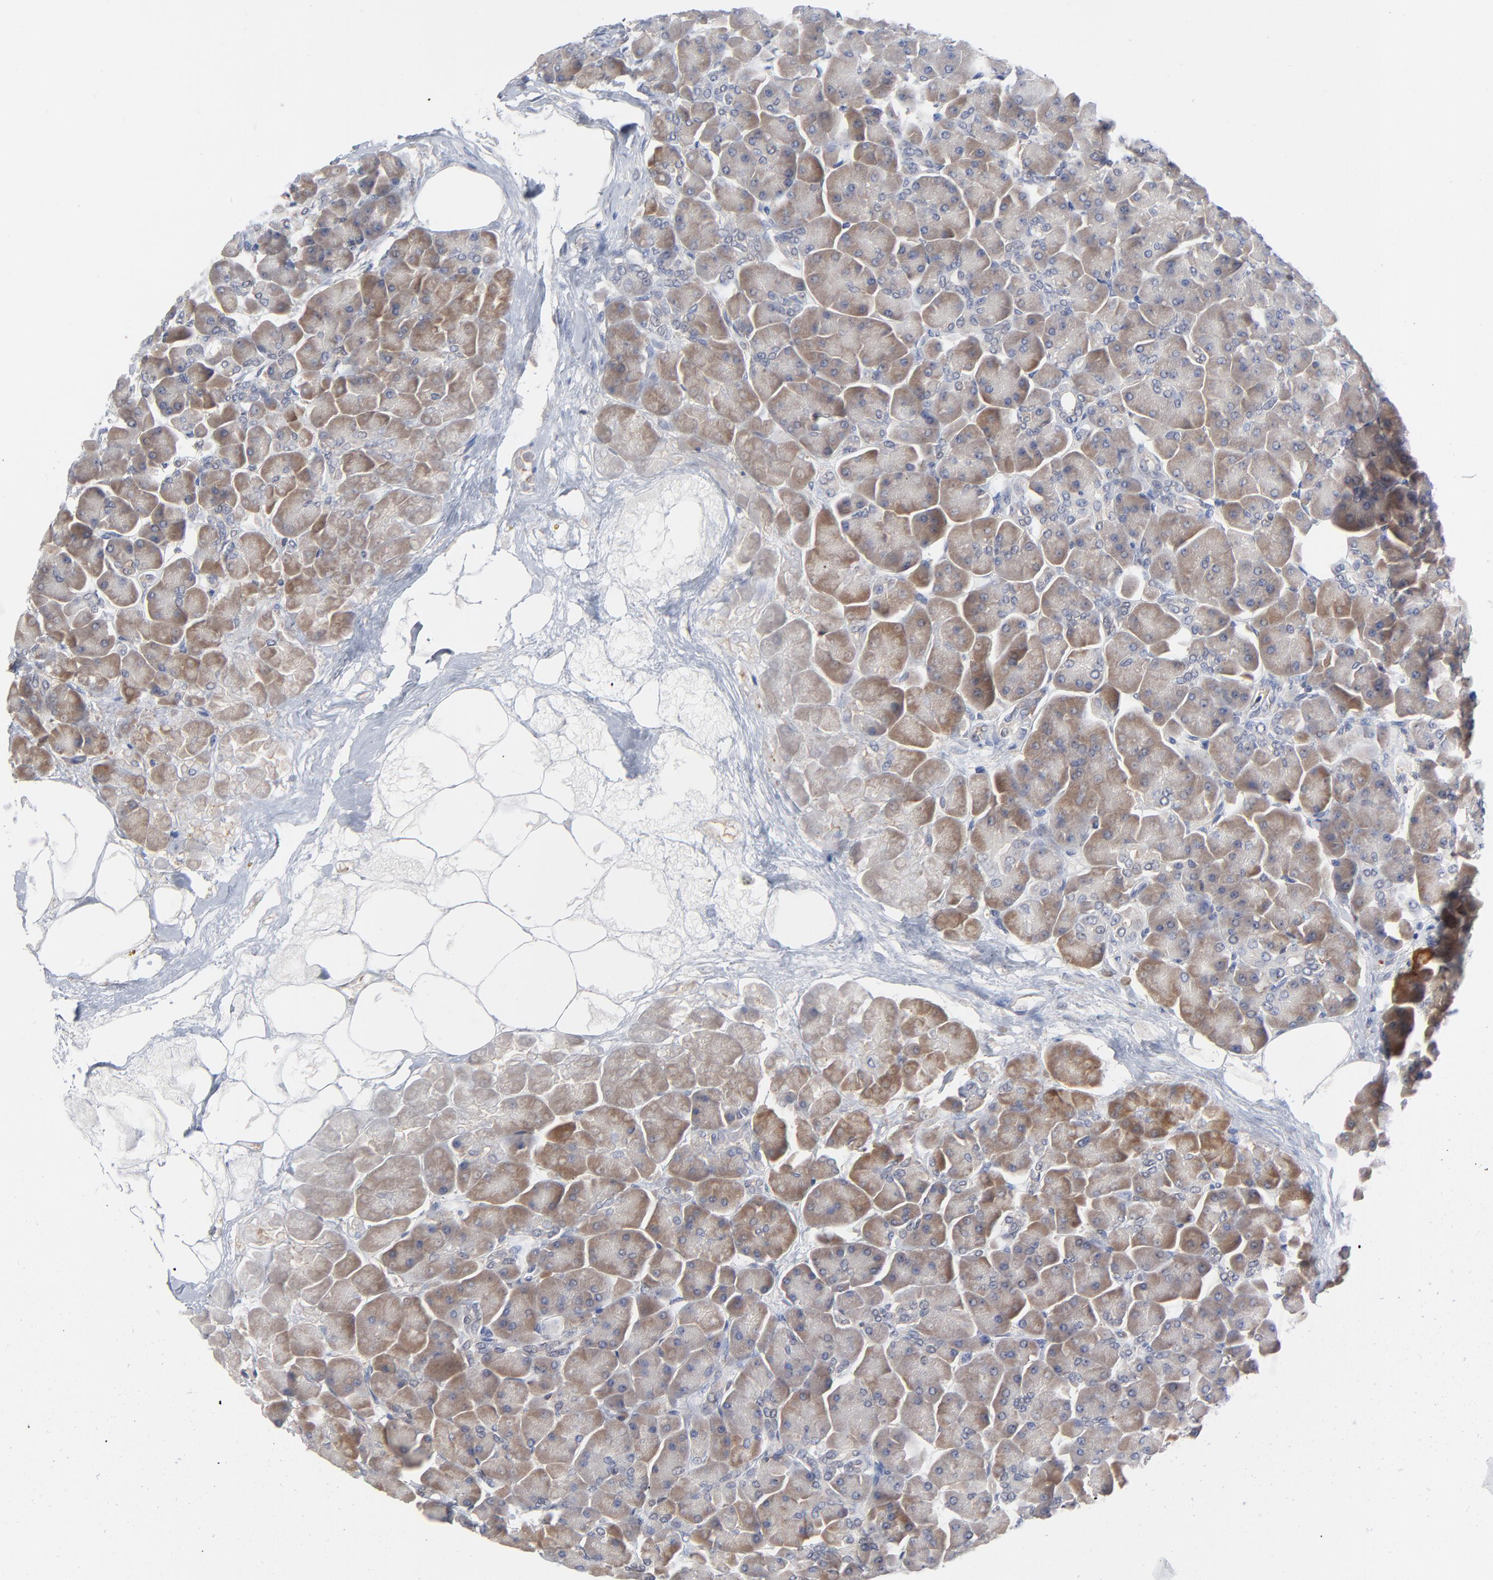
{"staining": {"intensity": "moderate", "quantity": "25%-75%", "location": "cytoplasmic/membranous"}, "tissue": "pancreas", "cell_type": "Exocrine glandular cells", "image_type": "normal", "snomed": [{"axis": "morphology", "description": "Normal tissue, NOS"}, {"axis": "topography", "description": "Pancreas"}], "caption": "DAB immunohistochemical staining of benign human pancreas exhibits moderate cytoplasmic/membranous protein staining in about 25%-75% of exocrine glandular cells. The protein is stained brown, and the nuclei are stained in blue (DAB IHC with brightfield microscopy, high magnification).", "gene": "CAB39L", "patient": {"sex": "male", "age": 66}}